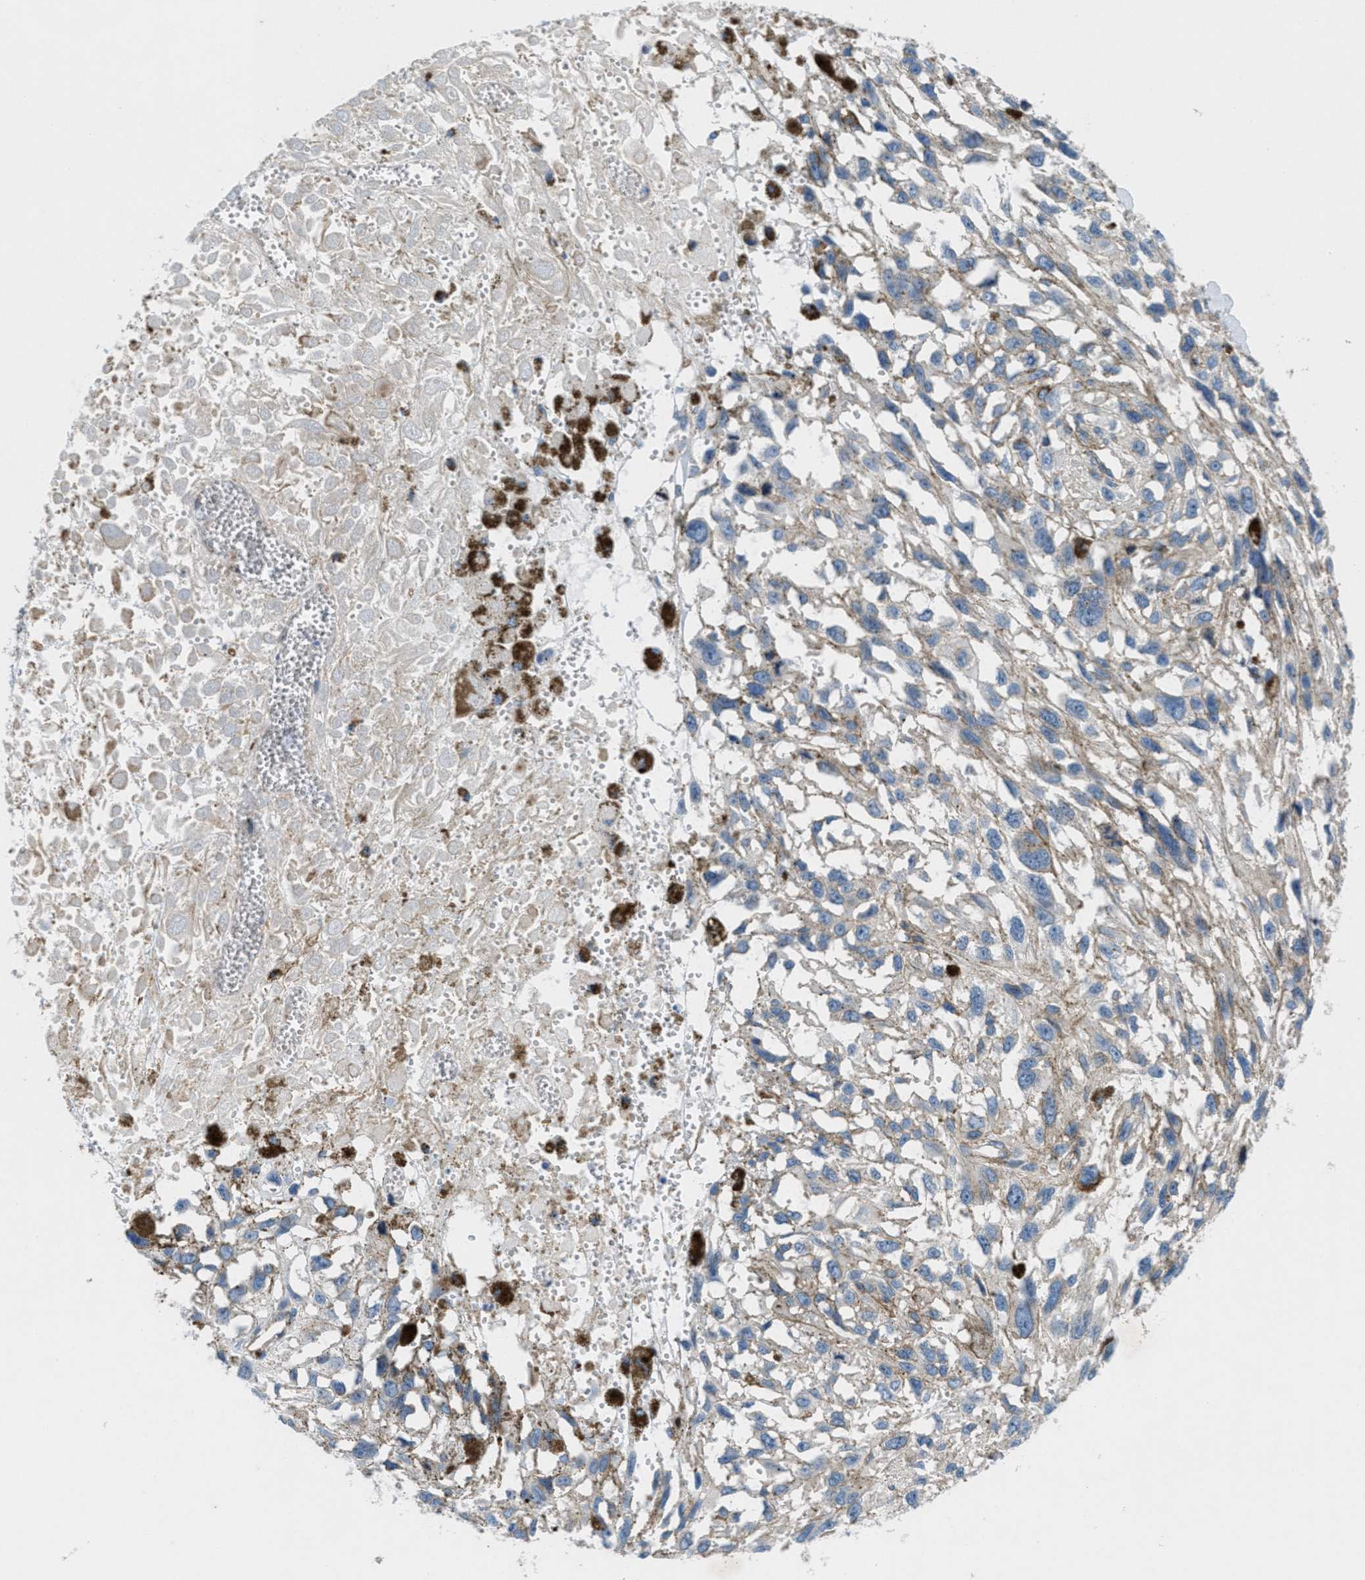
{"staining": {"intensity": "weak", "quantity": "<25%", "location": "cytoplasmic/membranous"}, "tissue": "melanoma", "cell_type": "Tumor cells", "image_type": "cancer", "snomed": [{"axis": "morphology", "description": "Malignant melanoma, Metastatic site"}, {"axis": "topography", "description": "Lymph node"}], "caption": "The photomicrograph reveals no staining of tumor cells in melanoma.", "gene": "MFSD13A", "patient": {"sex": "male", "age": 59}}